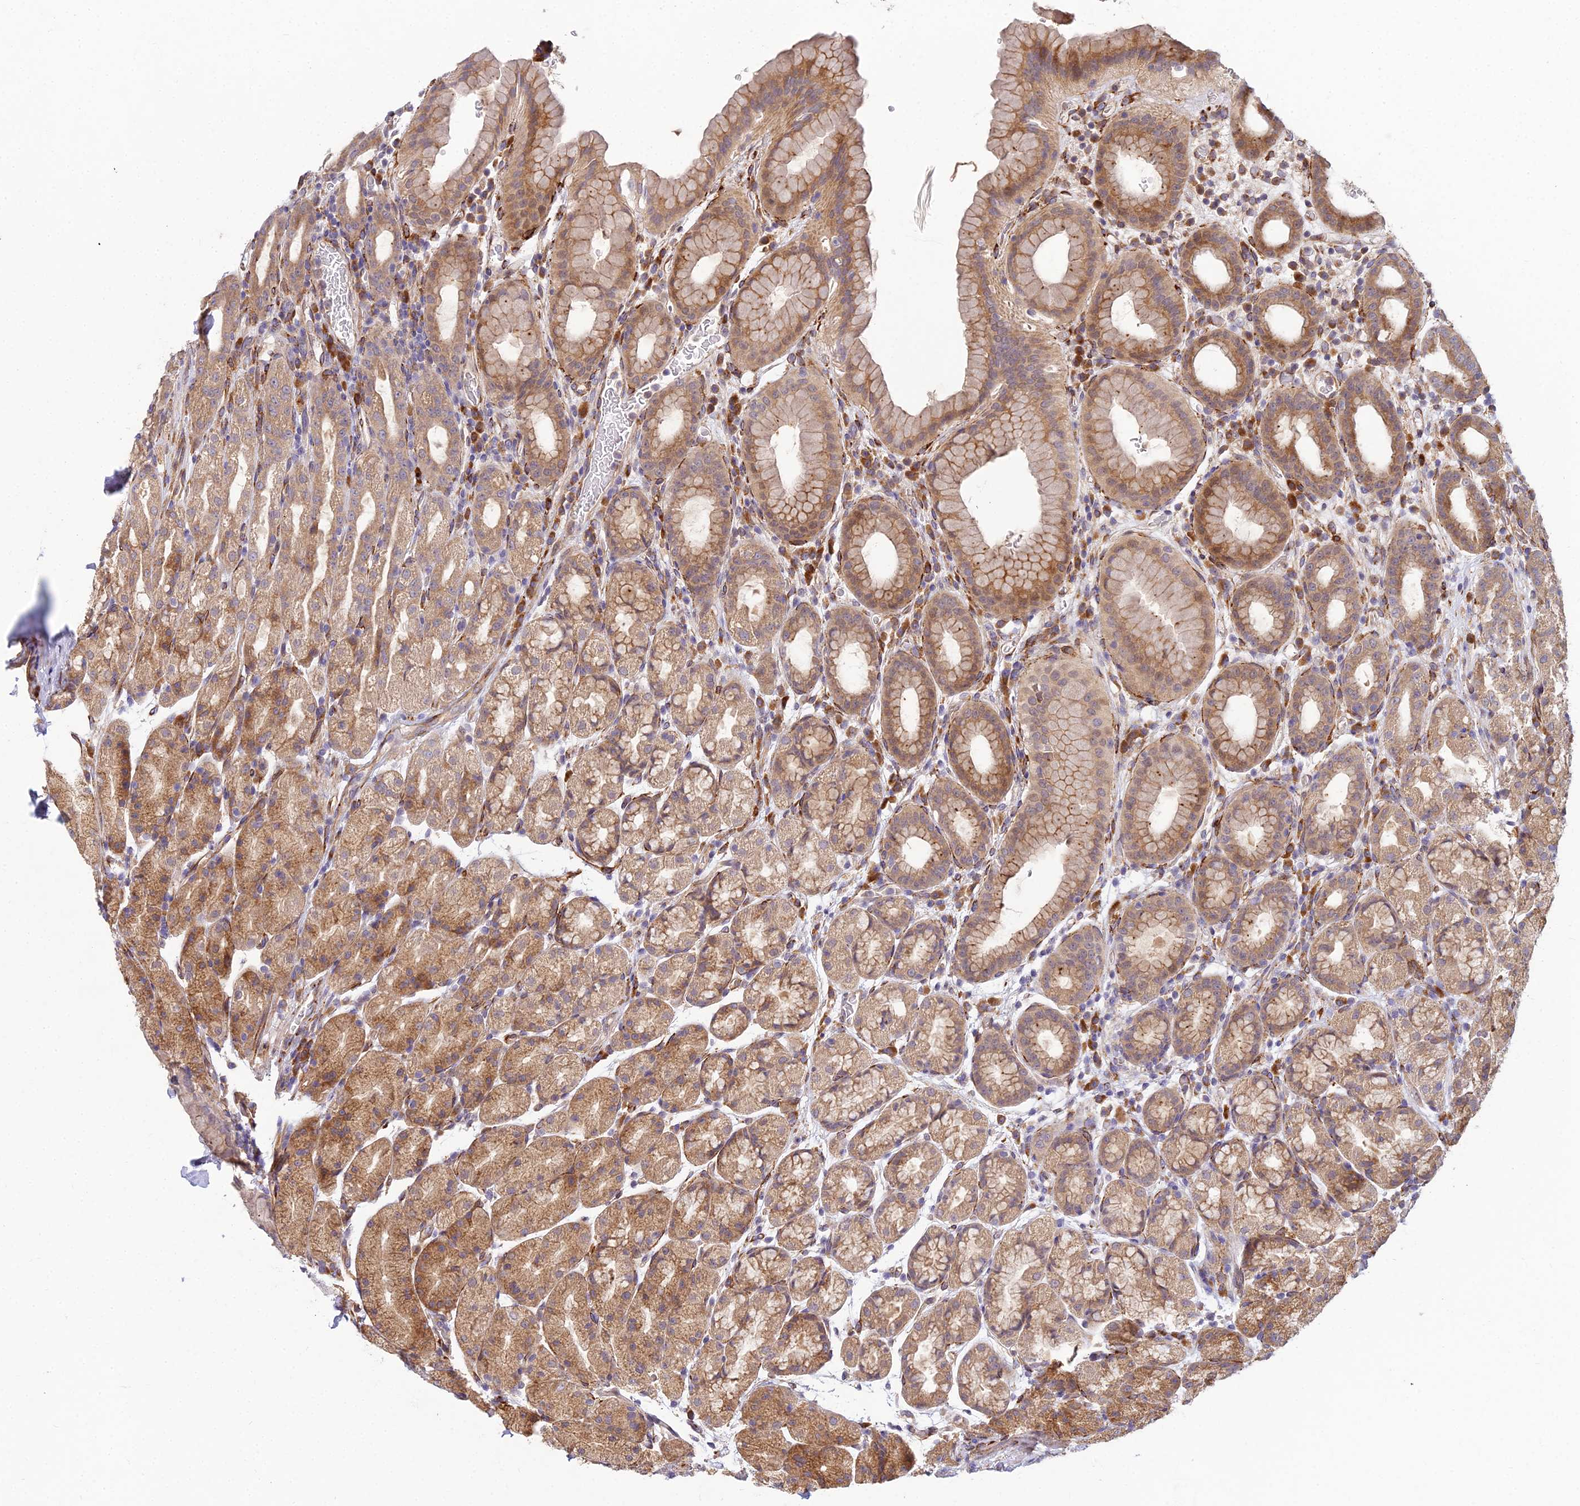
{"staining": {"intensity": "moderate", "quantity": ">75%", "location": "cytoplasmic/membranous"}, "tissue": "stomach", "cell_type": "Glandular cells", "image_type": "normal", "snomed": [{"axis": "morphology", "description": "Normal tissue, NOS"}, {"axis": "topography", "description": "Stomach, upper"}, {"axis": "topography", "description": "Stomach, lower"}, {"axis": "topography", "description": "Small intestine"}], "caption": "Immunohistochemistry (IHC) image of normal stomach: human stomach stained using immunohistochemistry reveals medium levels of moderate protein expression localized specifically in the cytoplasmic/membranous of glandular cells, appearing as a cytoplasmic/membranous brown color.", "gene": "NDUFAF7", "patient": {"sex": "male", "age": 68}}